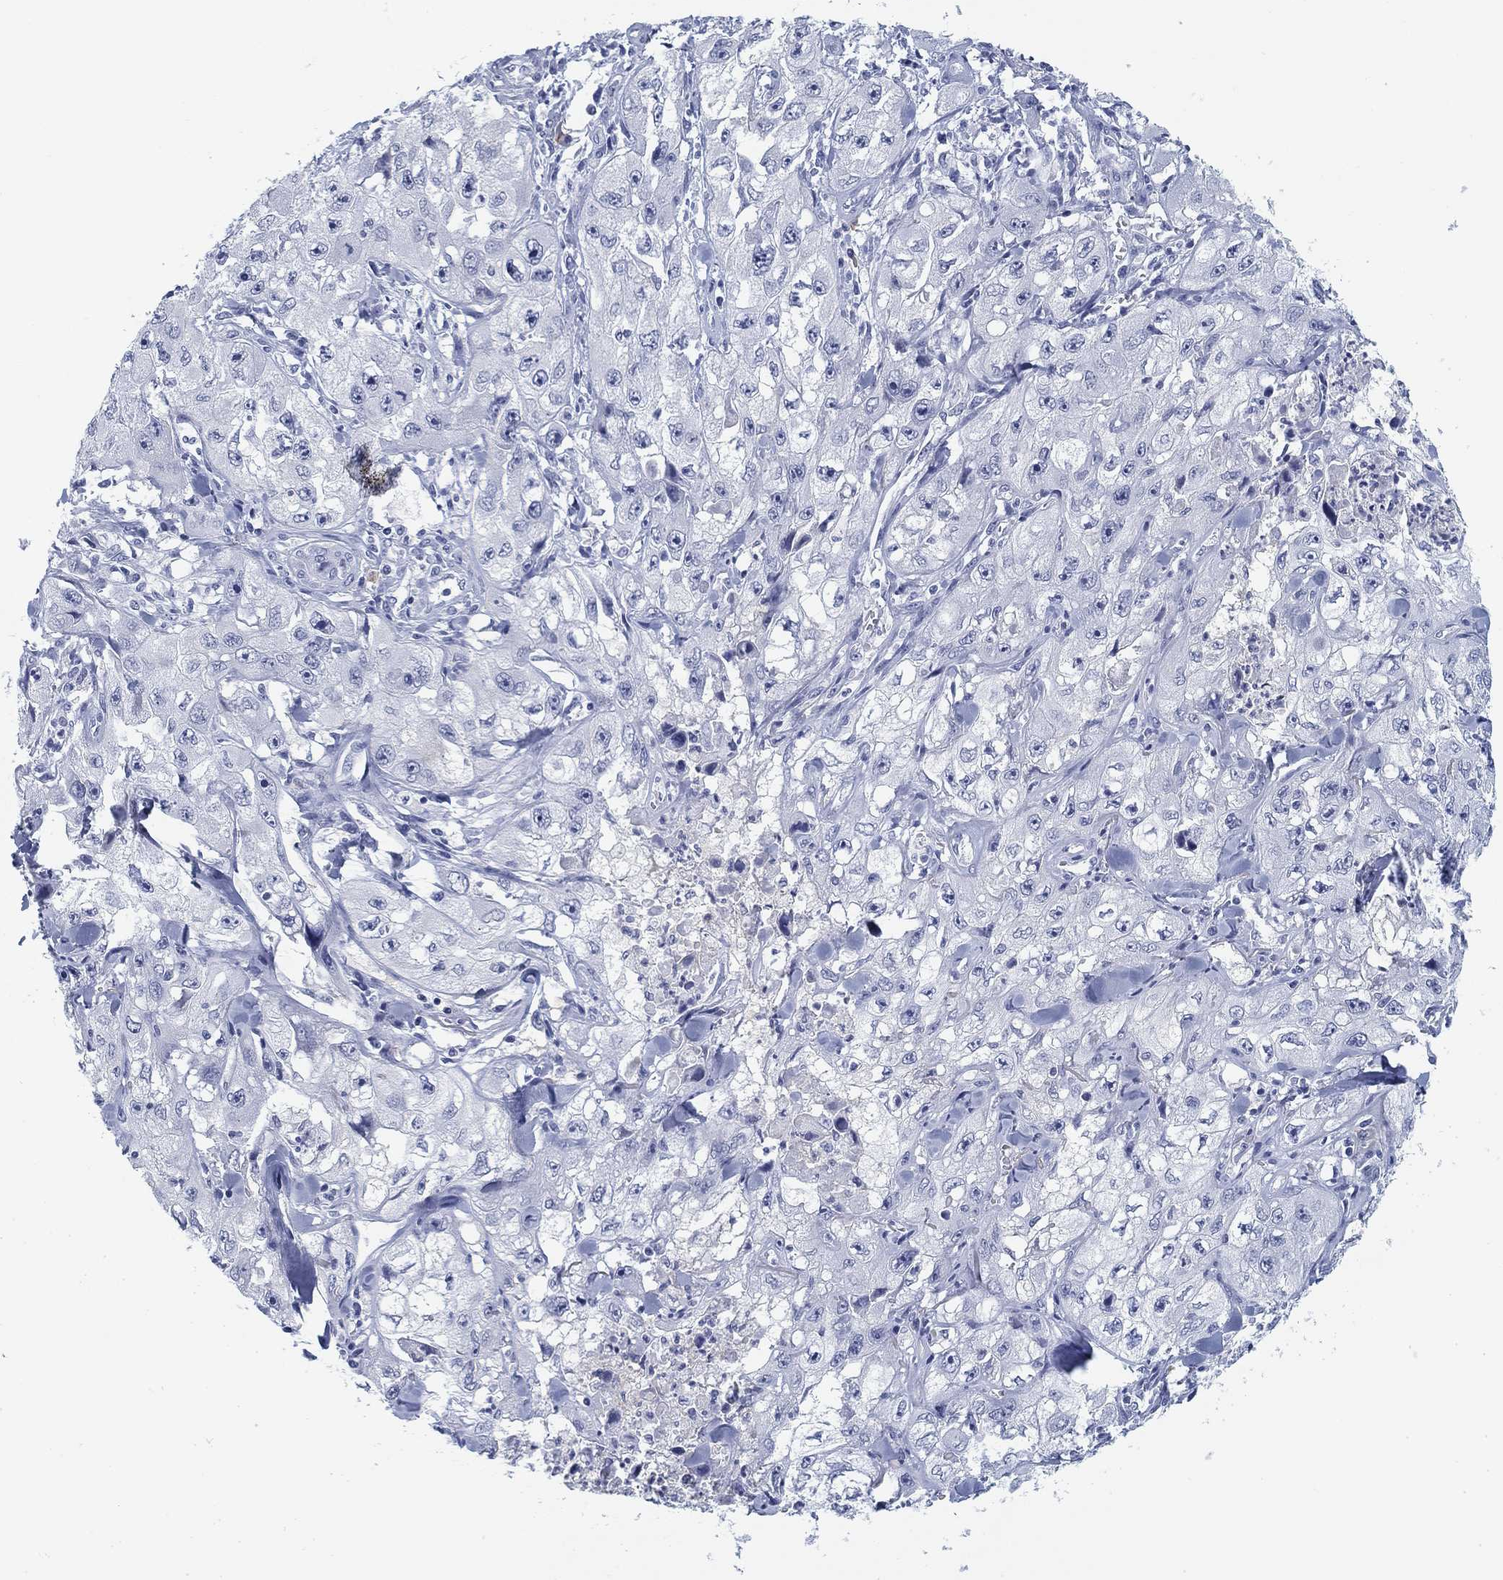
{"staining": {"intensity": "negative", "quantity": "none", "location": "none"}, "tissue": "skin cancer", "cell_type": "Tumor cells", "image_type": "cancer", "snomed": [{"axis": "morphology", "description": "Squamous cell carcinoma, NOS"}, {"axis": "topography", "description": "Skin"}, {"axis": "topography", "description": "Subcutis"}], "caption": "Skin cancer was stained to show a protein in brown. There is no significant positivity in tumor cells. (Brightfield microscopy of DAB (3,3'-diaminobenzidine) immunohistochemistry at high magnification).", "gene": "SLC2A5", "patient": {"sex": "male", "age": 73}}